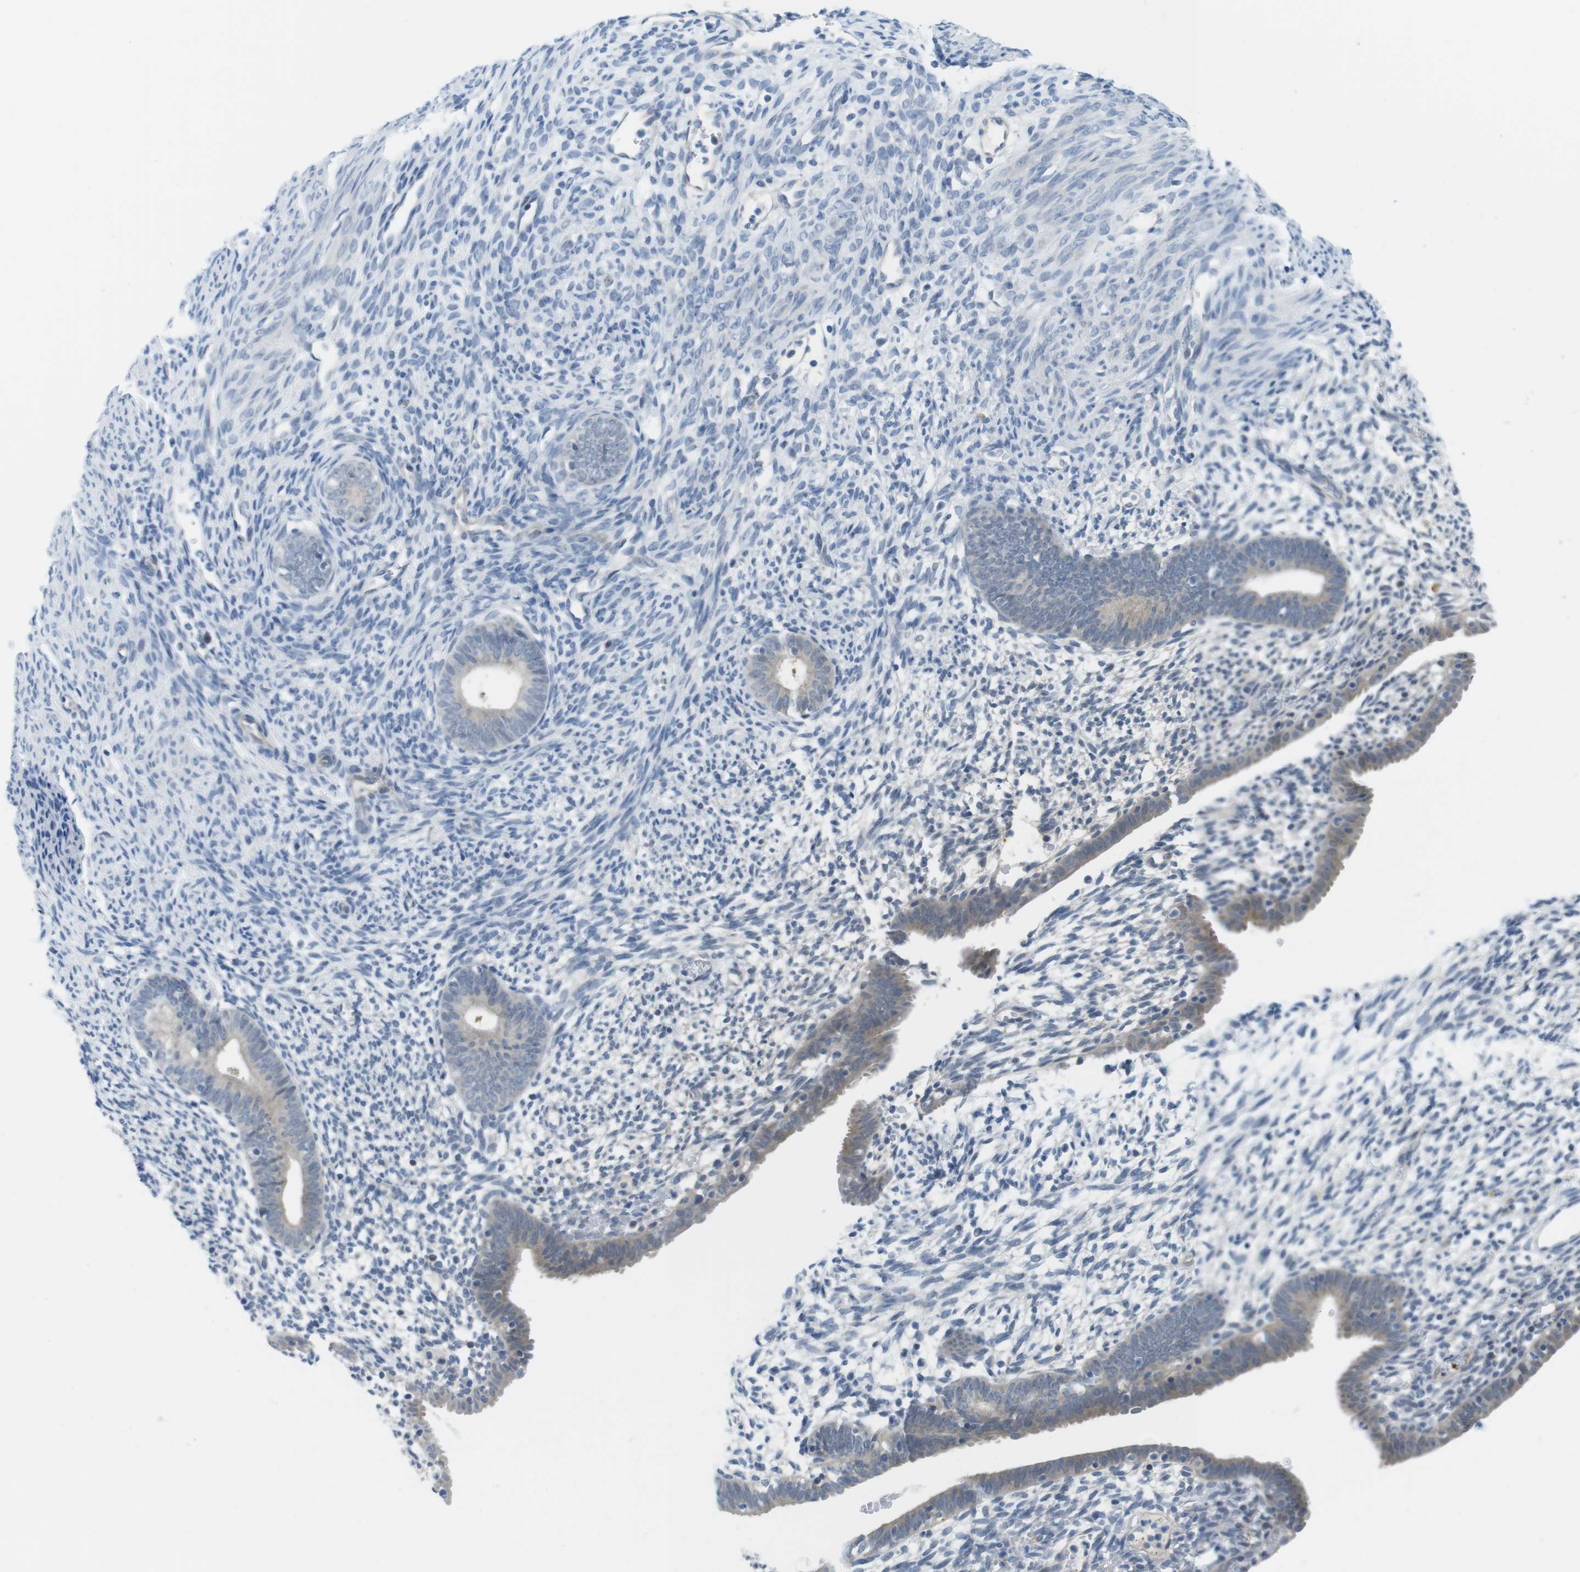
{"staining": {"intensity": "negative", "quantity": "none", "location": "none"}, "tissue": "endometrium", "cell_type": "Cells in endometrial stroma", "image_type": "normal", "snomed": [{"axis": "morphology", "description": "Normal tissue, NOS"}, {"axis": "morphology", "description": "Atrophy, NOS"}, {"axis": "topography", "description": "Uterus"}, {"axis": "topography", "description": "Endometrium"}], "caption": "This is a histopathology image of immunohistochemistry (IHC) staining of unremarkable endometrium, which shows no staining in cells in endometrial stroma.", "gene": "CASP2", "patient": {"sex": "female", "age": 68}}